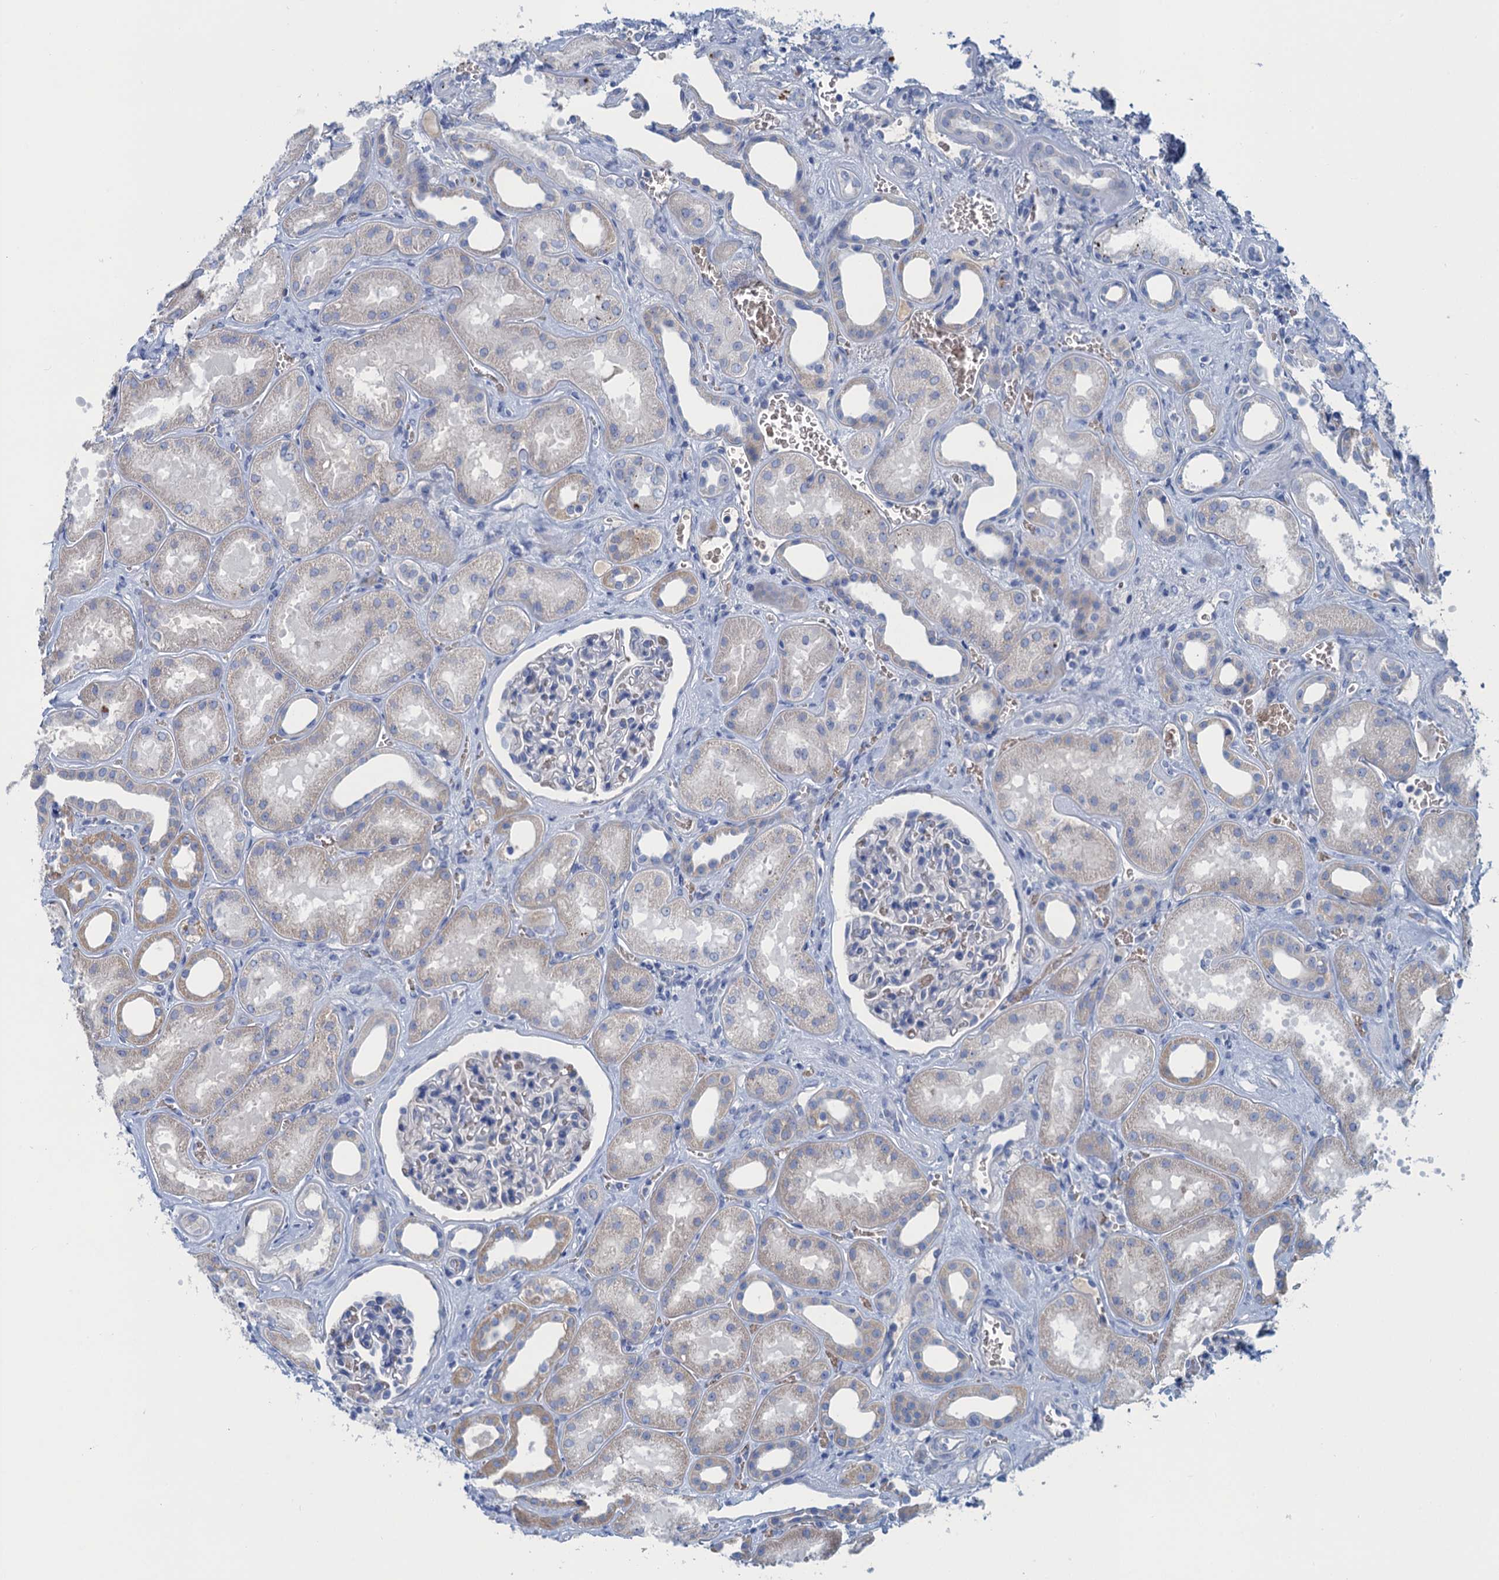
{"staining": {"intensity": "negative", "quantity": "none", "location": "none"}, "tissue": "kidney", "cell_type": "Cells in glomeruli", "image_type": "normal", "snomed": [{"axis": "morphology", "description": "Normal tissue, NOS"}, {"axis": "morphology", "description": "Adenocarcinoma, NOS"}, {"axis": "topography", "description": "Kidney"}], "caption": "Immunohistochemistry (IHC) image of normal kidney: kidney stained with DAB reveals no significant protein staining in cells in glomeruli.", "gene": "MYADML2", "patient": {"sex": "female", "age": 68}}